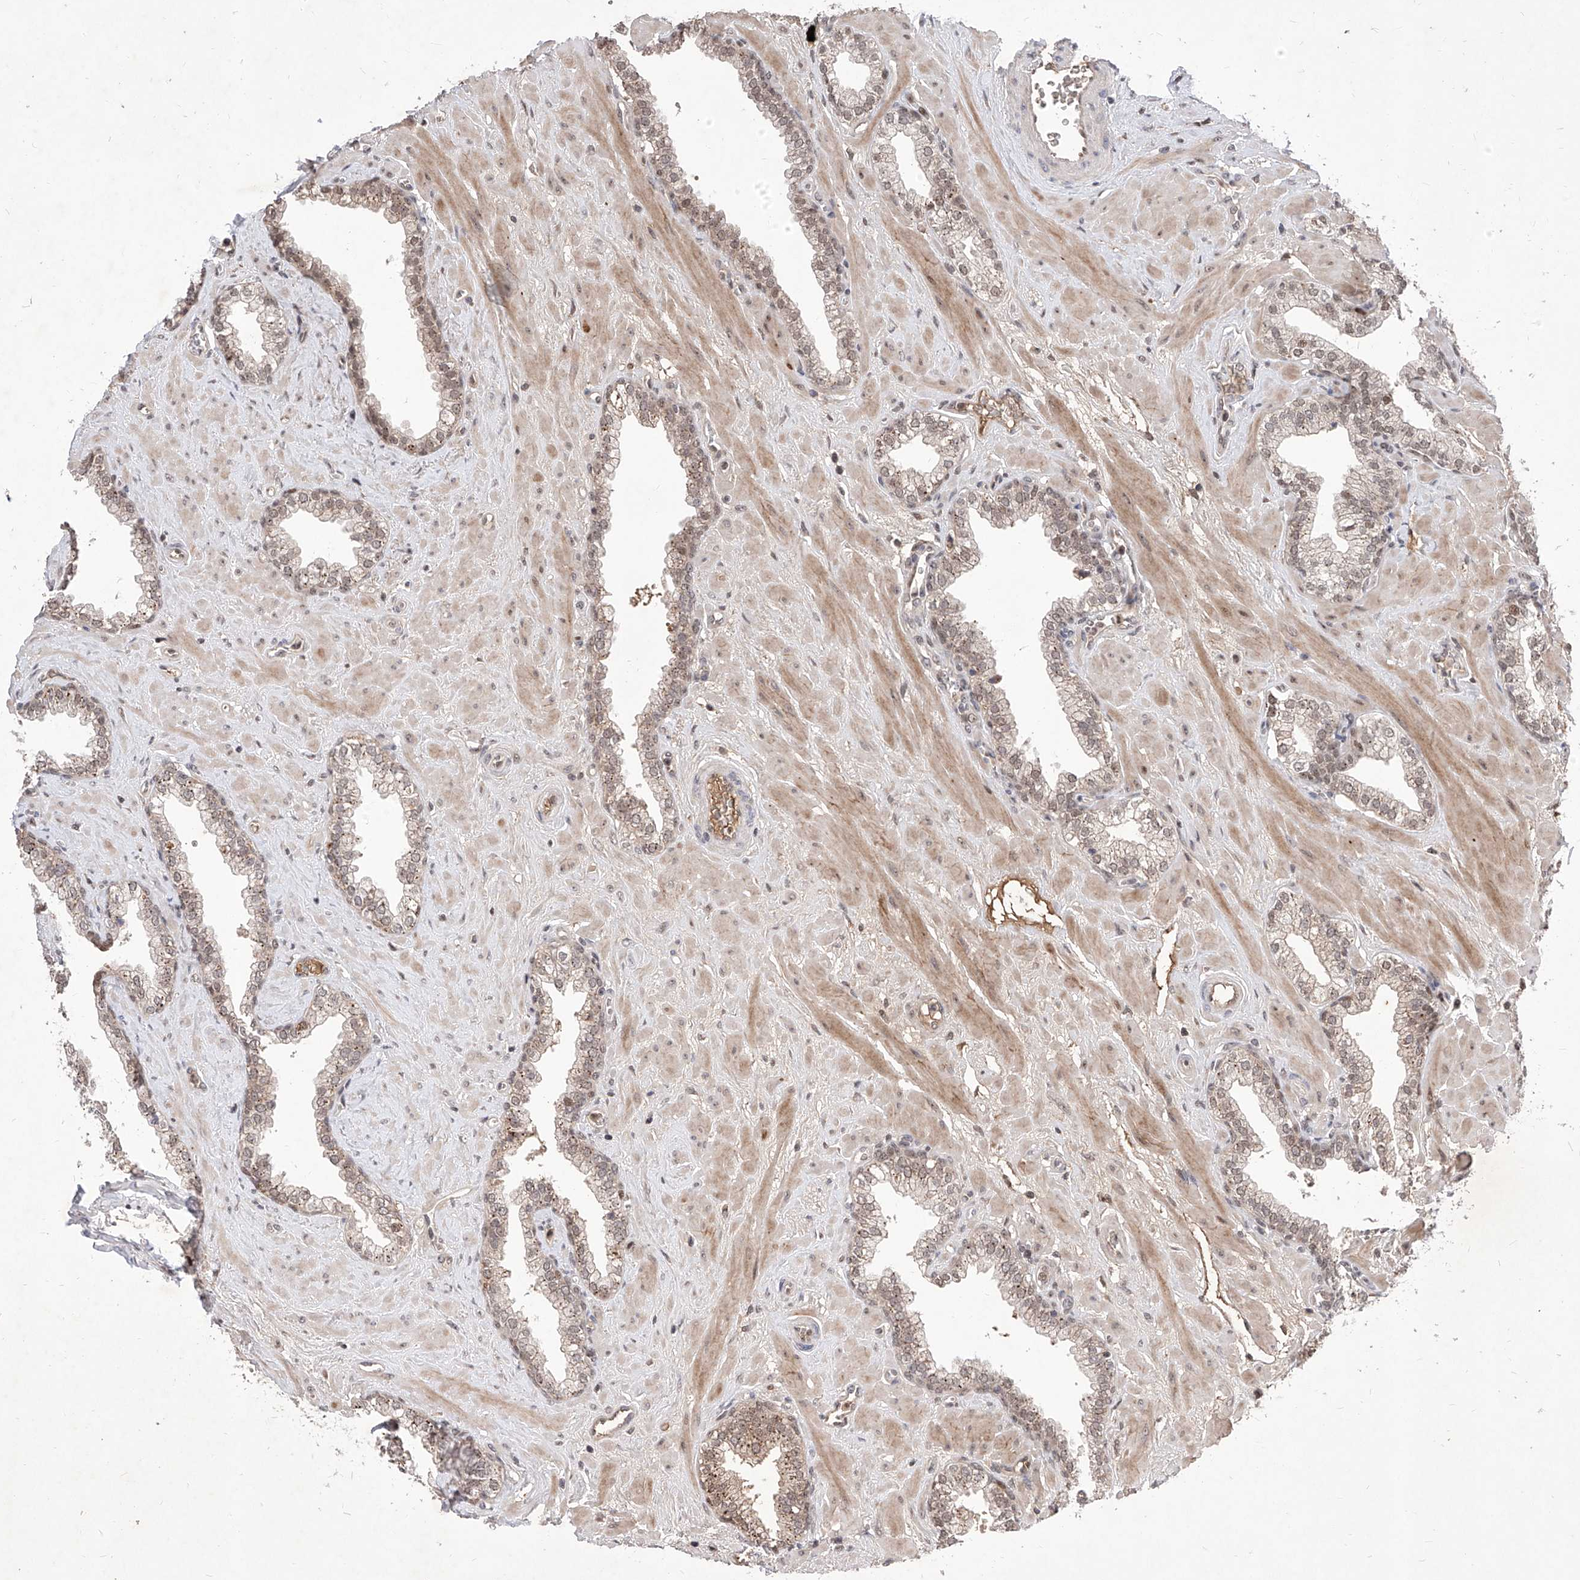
{"staining": {"intensity": "weak", "quantity": ">75%", "location": "cytoplasmic/membranous,nuclear"}, "tissue": "prostate", "cell_type": "Glandular cells", "image_type": "normal", "snomed": [{"axis": "morphology", "description": "Normal tissue, NOS"}, {"axis": "morphology", "description": "Urothelial carcinoma, Low grade"}, {"axis": "topography", "description": "Urinary bladder"}, {"axis": "topography", "description": "Prostate"}], "caption": "A brown stain labels weak cytoplasmic/membranous,nuclear expression of a protein in glandular cells of unremarkable prostate. (DAB = brown stain, brightfield microscopy at high magnification).", "gene": "LGR4", "patient": {"sex": "male", "age": 60}}